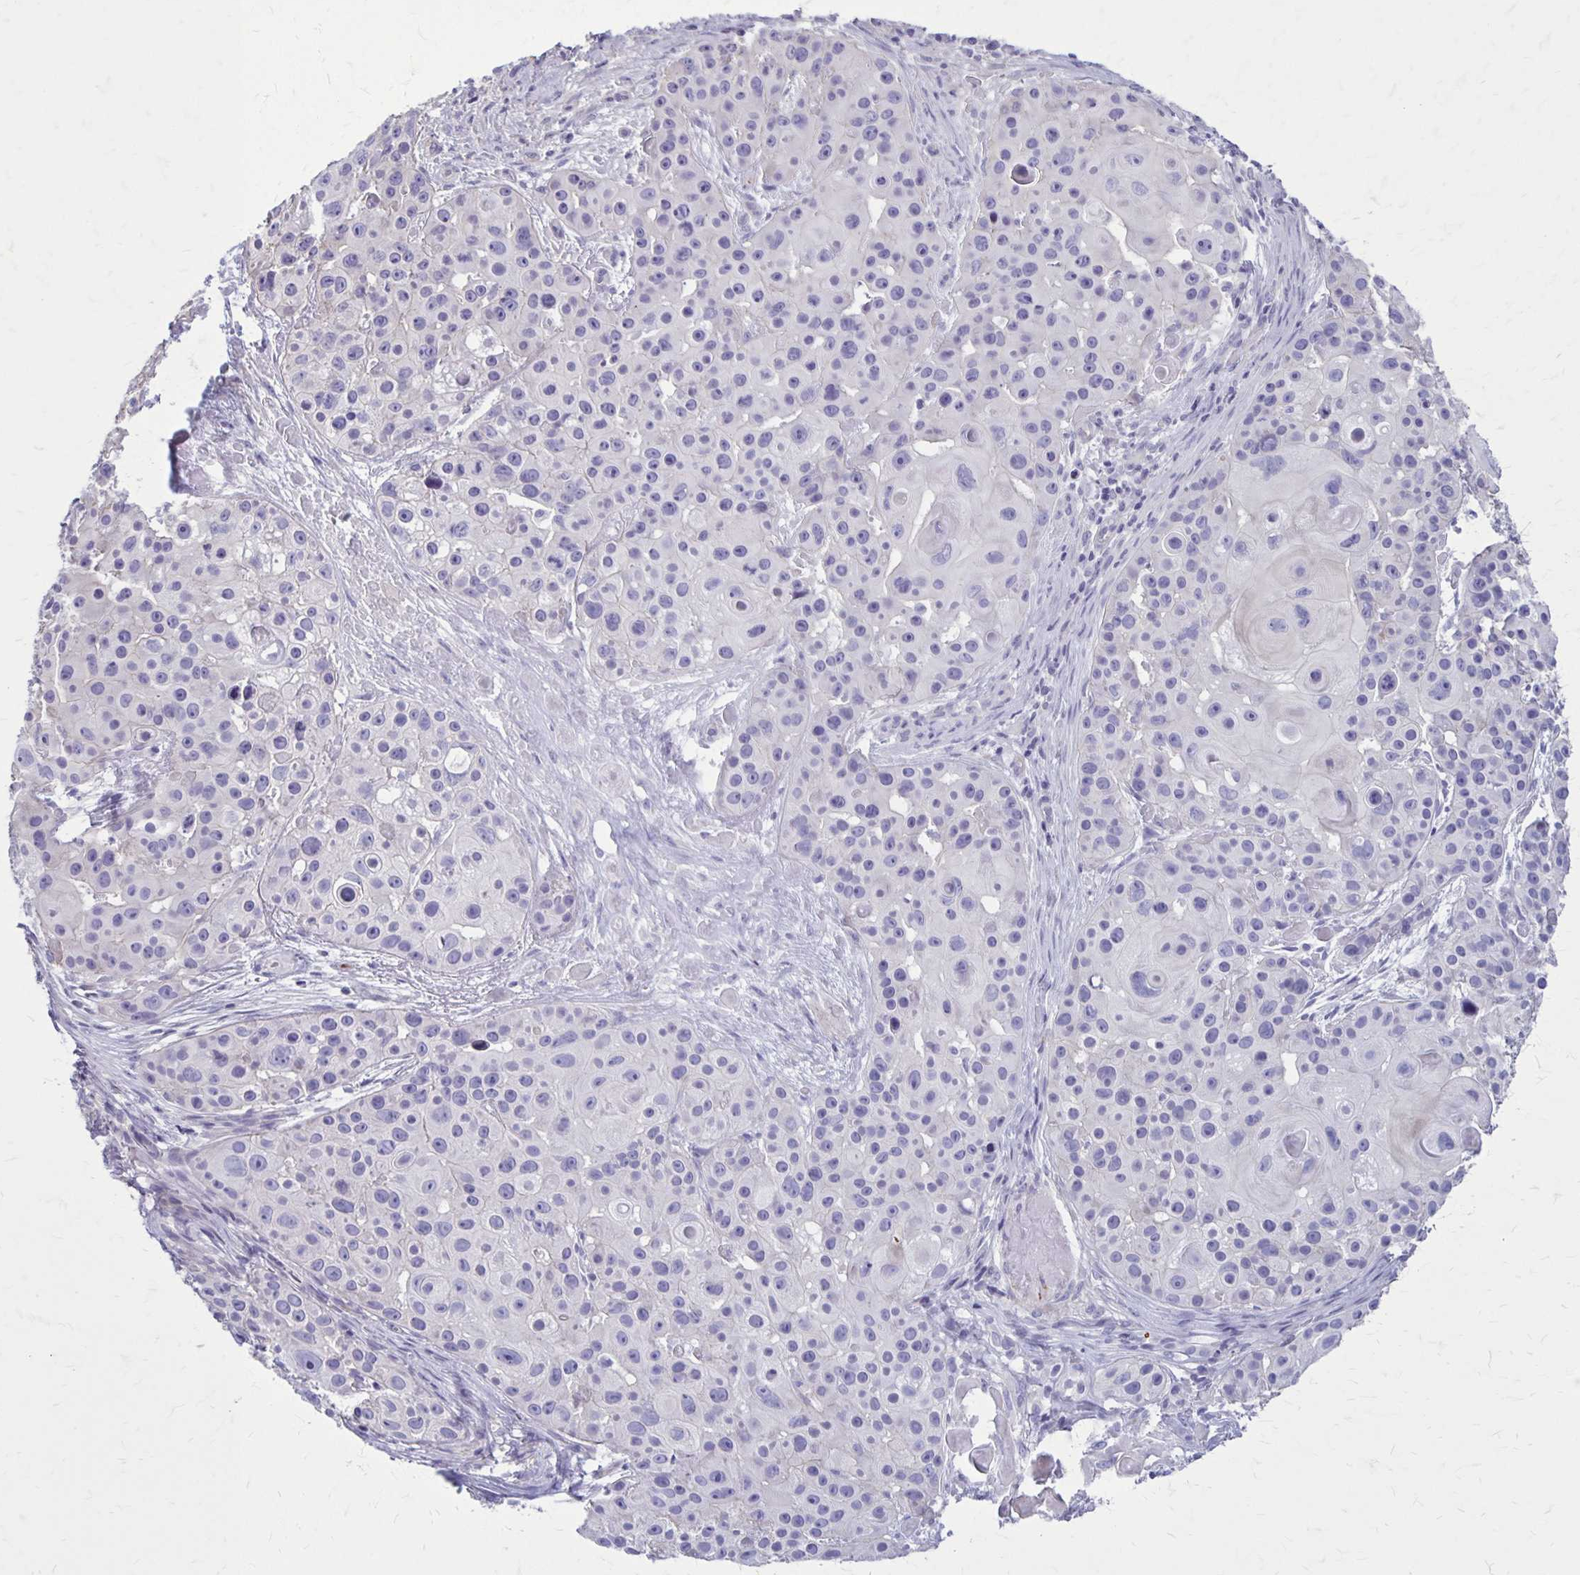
{"staining": {"intensity": "negative", "quantity": "none", "location": "none"}, "tissue": "skin cancer", "cell_type": "Tumor cells", "image_type": "cancer", "snomed": [{"axis": "morphology", "description": "Squamous cell carcinoma, NOS"}, {"axis": "topography", "description": "Skin"}], "caption": "This is an immunohistochemistry (IHC) micrograph of squamous cell carcinoma (skin). There is no expression in tumor cells.", "gene": "GP9", "patient": {"sex": "male", "age": 92}}